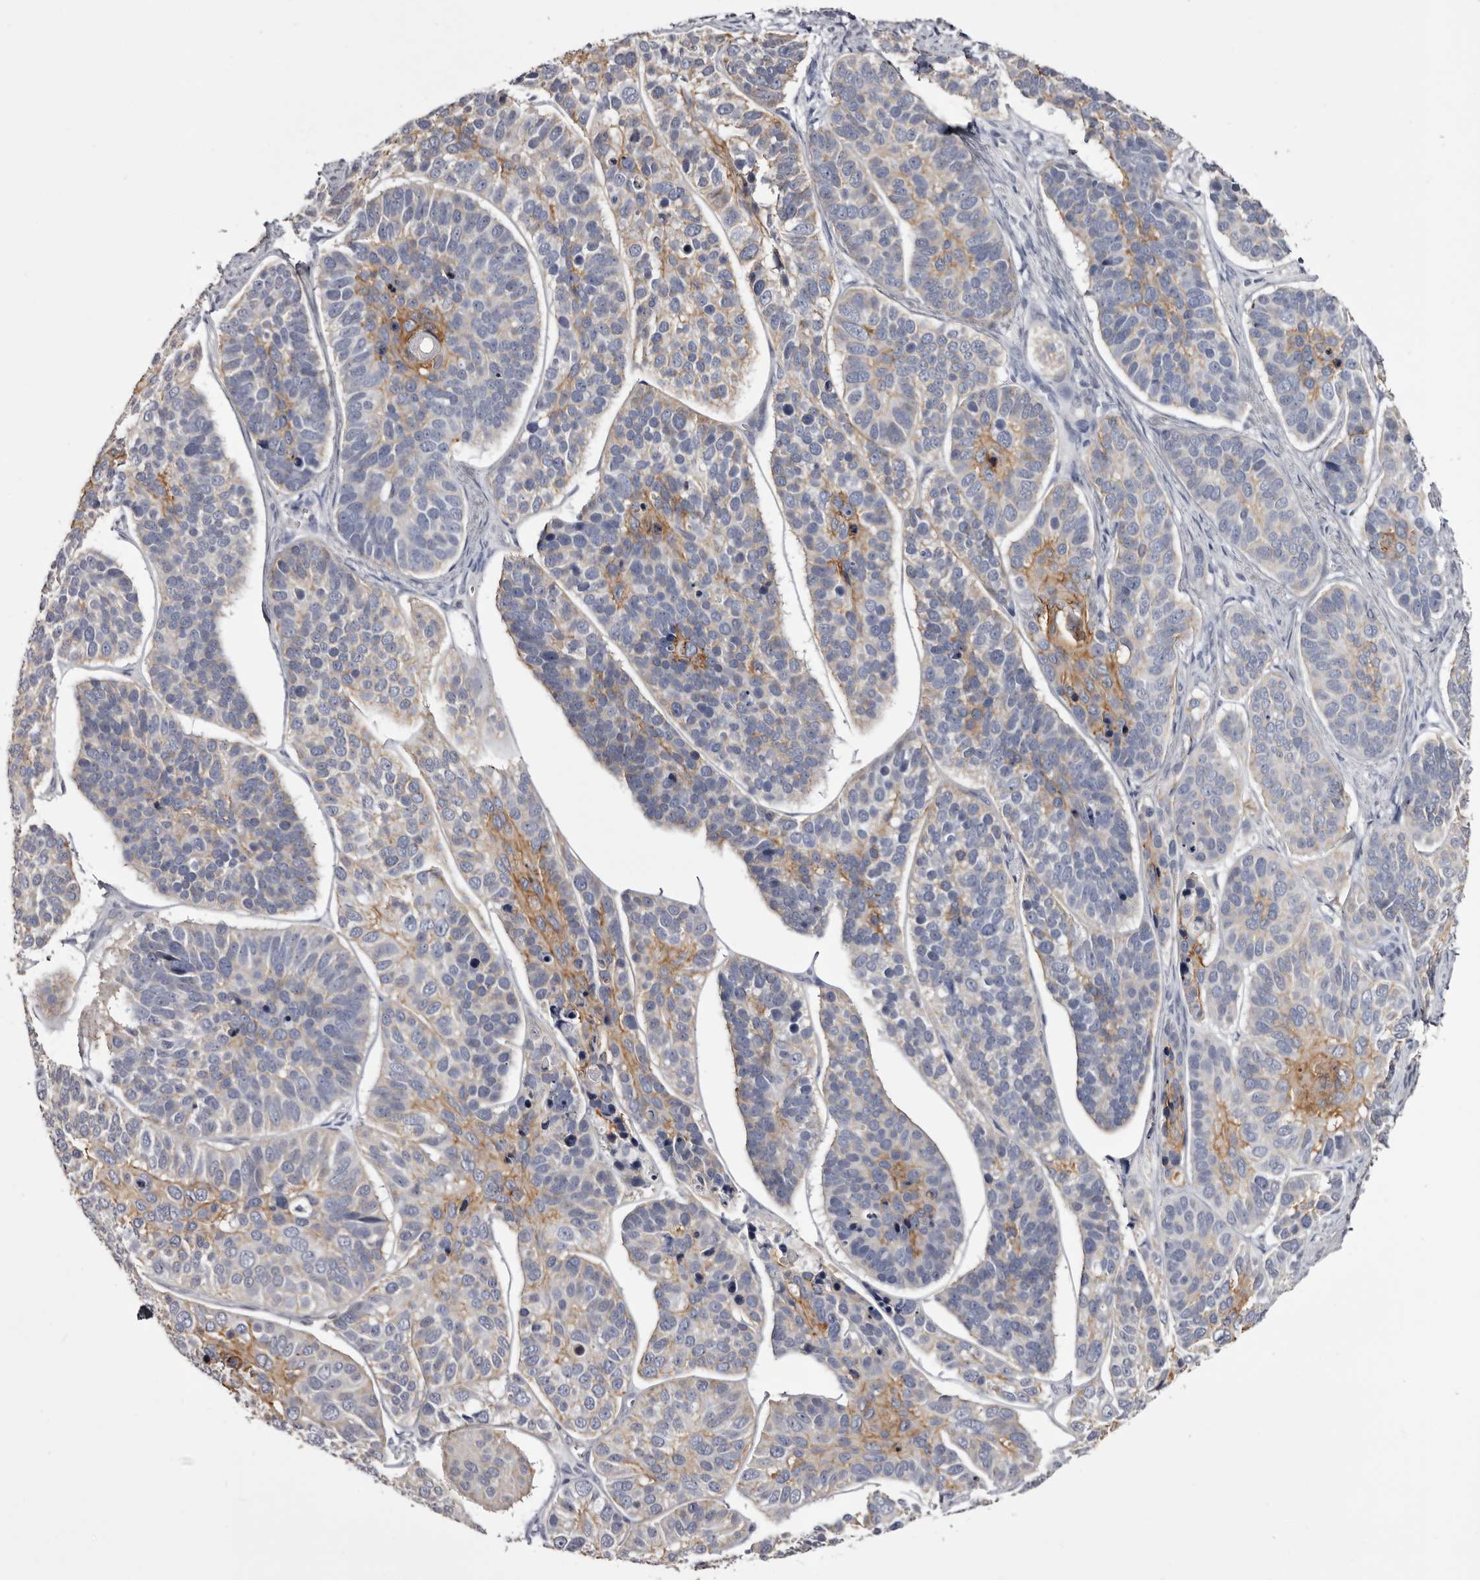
{"staining": {"intensity": "moderate", "quantity": "<25%", "location": "cytoplasmic/membranous"}, "tissue": "skin cancer", "cell_type": "Tumor cells", "image_type": "cancer", "snomed": [{"axis": "morphology", "description": "Basal cell carcinoma"}, {"axis": "topography", "description": "Skin"}], "caption": "The image exhibits immunohistochemical staining of skin cancer. There is moderate cytoplasmic/membranous positivity is seen in approximately <25% of tumor cells. The staining was performed using DAB (3,3'-diaminobenzidine) to visualize the protein expression in brown, while the nuclei were stained in blue with hematoxylin (Magnification: 20x).", "gene": "LAD1", "patient": {"sex": "male", "age": 62}}